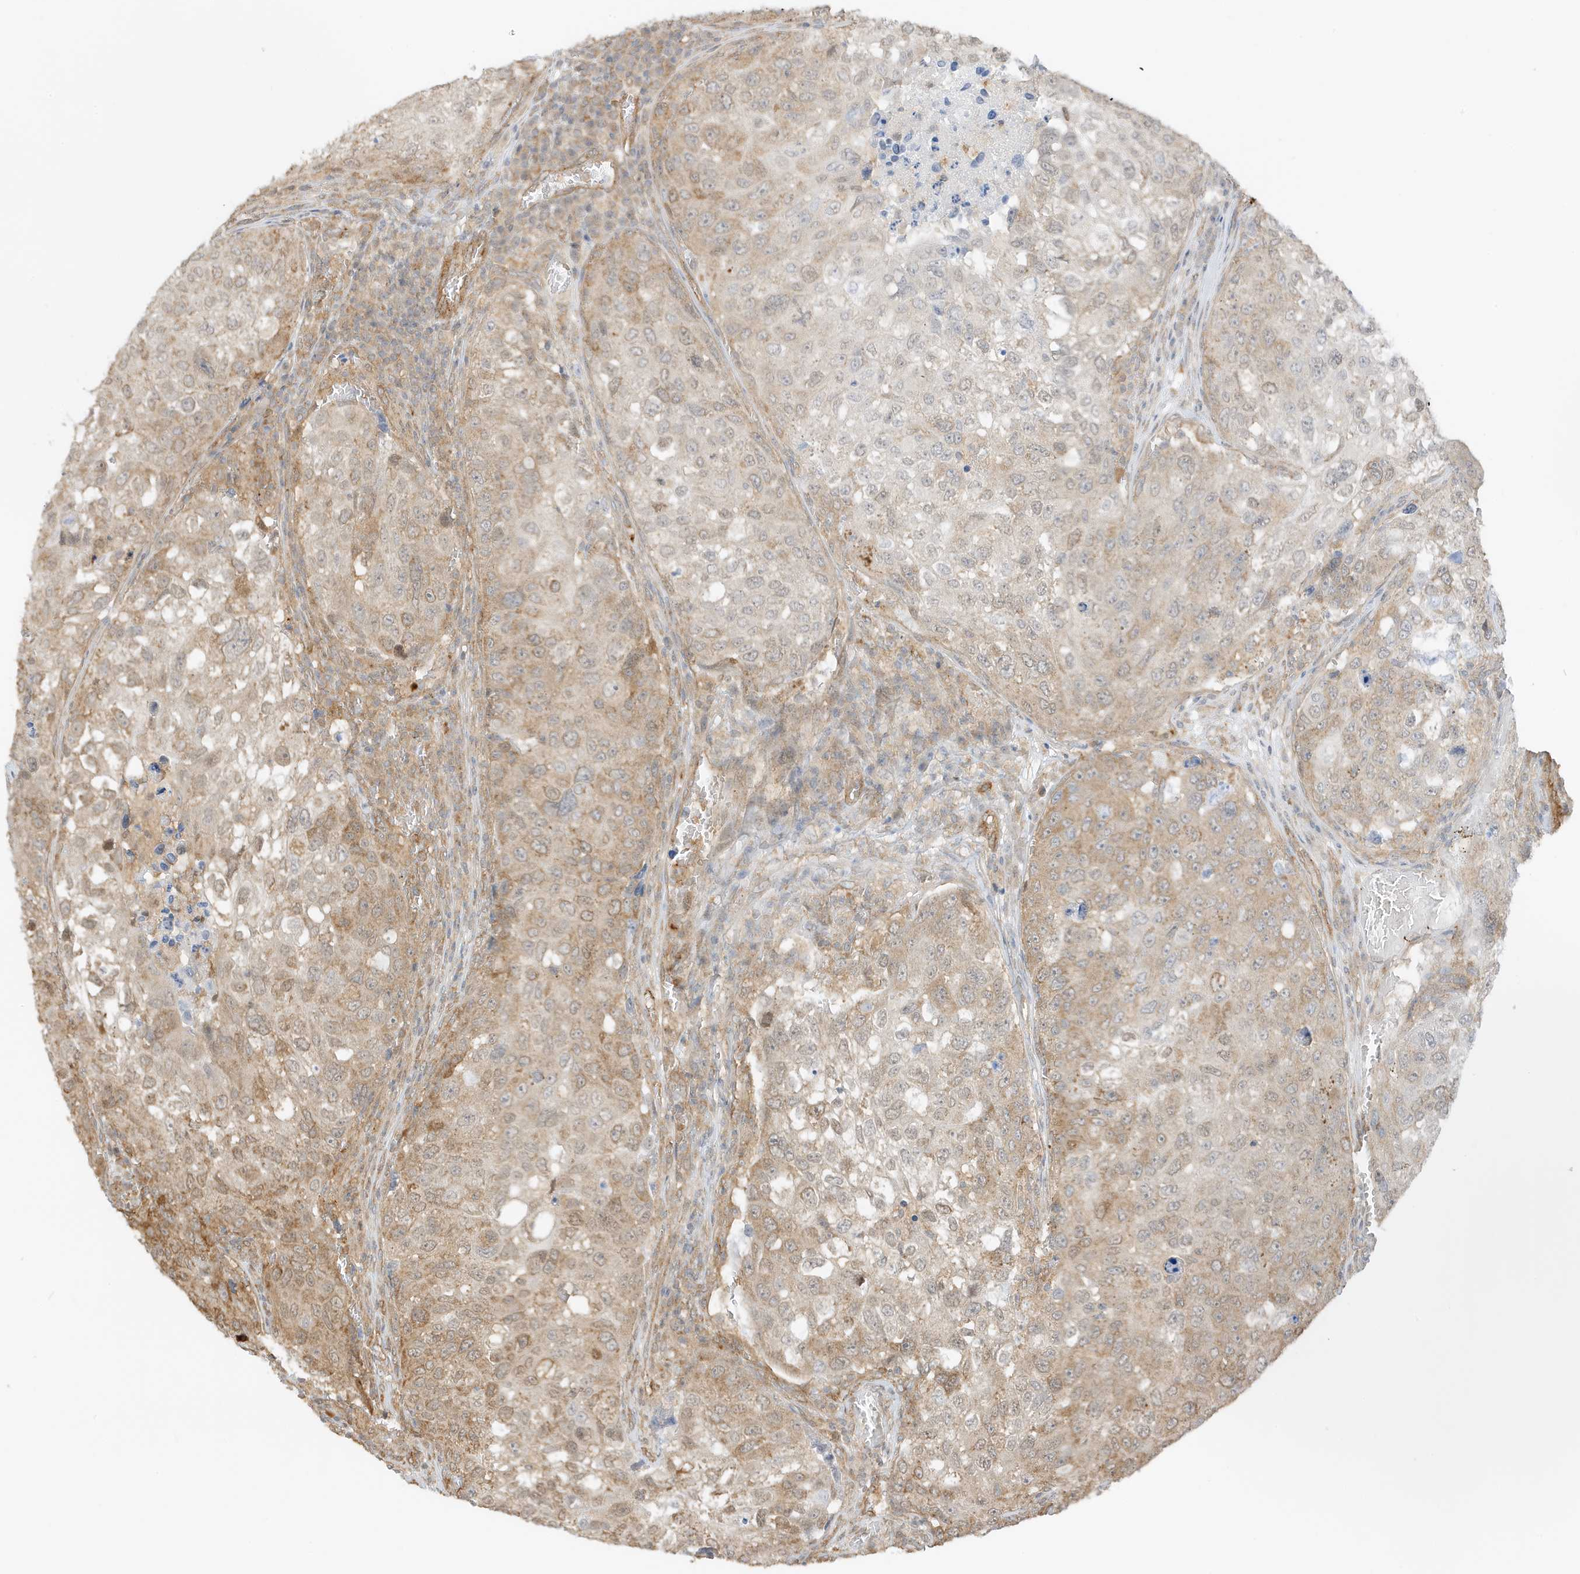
{"staining": {"intensity": "moderate", "quantity": "<25%", "location": "cytoplasmic/membranous"}, "tissue": "urothelial cancer", "cell_type": "Tumor cells", "image_type": "cancer", "snomed": [{"axis": "morphology", "description": "Urothelial carcinoma, High grade"}, {"axis": "topography", "description": "Lymph node"}, {"axis": "topography", "description": "Urinary bladder"}], "caption": "Brown immunohistochemical staining in human urothelial carcinoma (high-grade) reveals moderate cytoplasmic/membranous positivity in about <25% of tumor cells. (DAB (3,3'-diaminobenzidine) IHC with brightfield microscopy, high magnification).", "gene": "UBAP2L", "patient": {"sex": "male", "age": 51}}